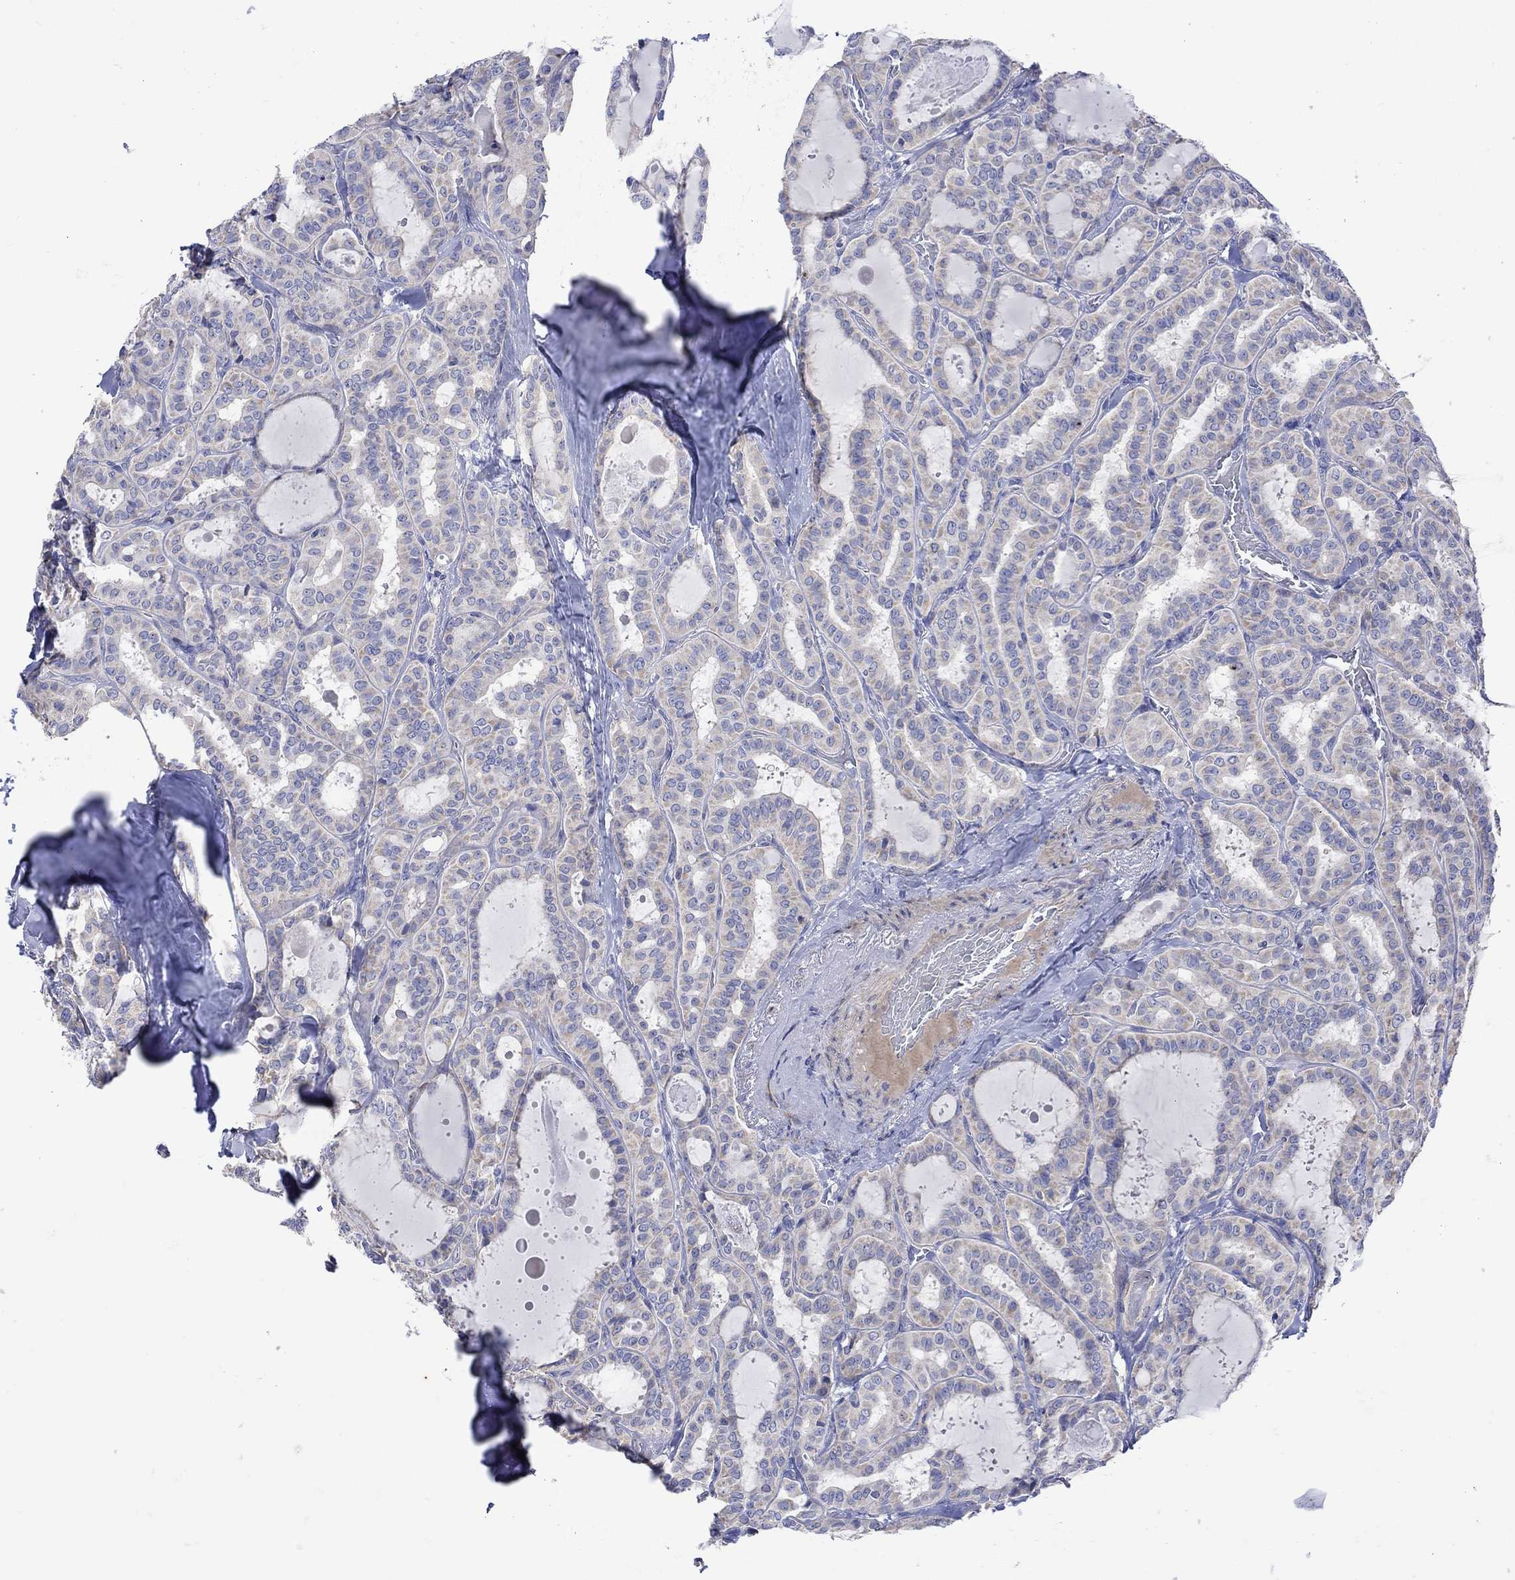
{"staining": {"intensity": "moderate", "quantity": "<25%", "location": "cytoplasmic/membranous"}, "tissue": "thyroid cancer", "cell_type": "Tumor cells", "image_type": "cancer", "snomed": [{"axis": "morphology", "description": "Papillary adenocarcinoma, NOS"}, {"axis": "topography", "description": "Thyroid gland"}], "caption": "Protein staining of thyroid cancer tissue displays moderate cytoplasmic/membranous expression in approximately <25% of tumor cells.", "gene": "MSI1", "patient": {"sex": "female", "age": 39}}